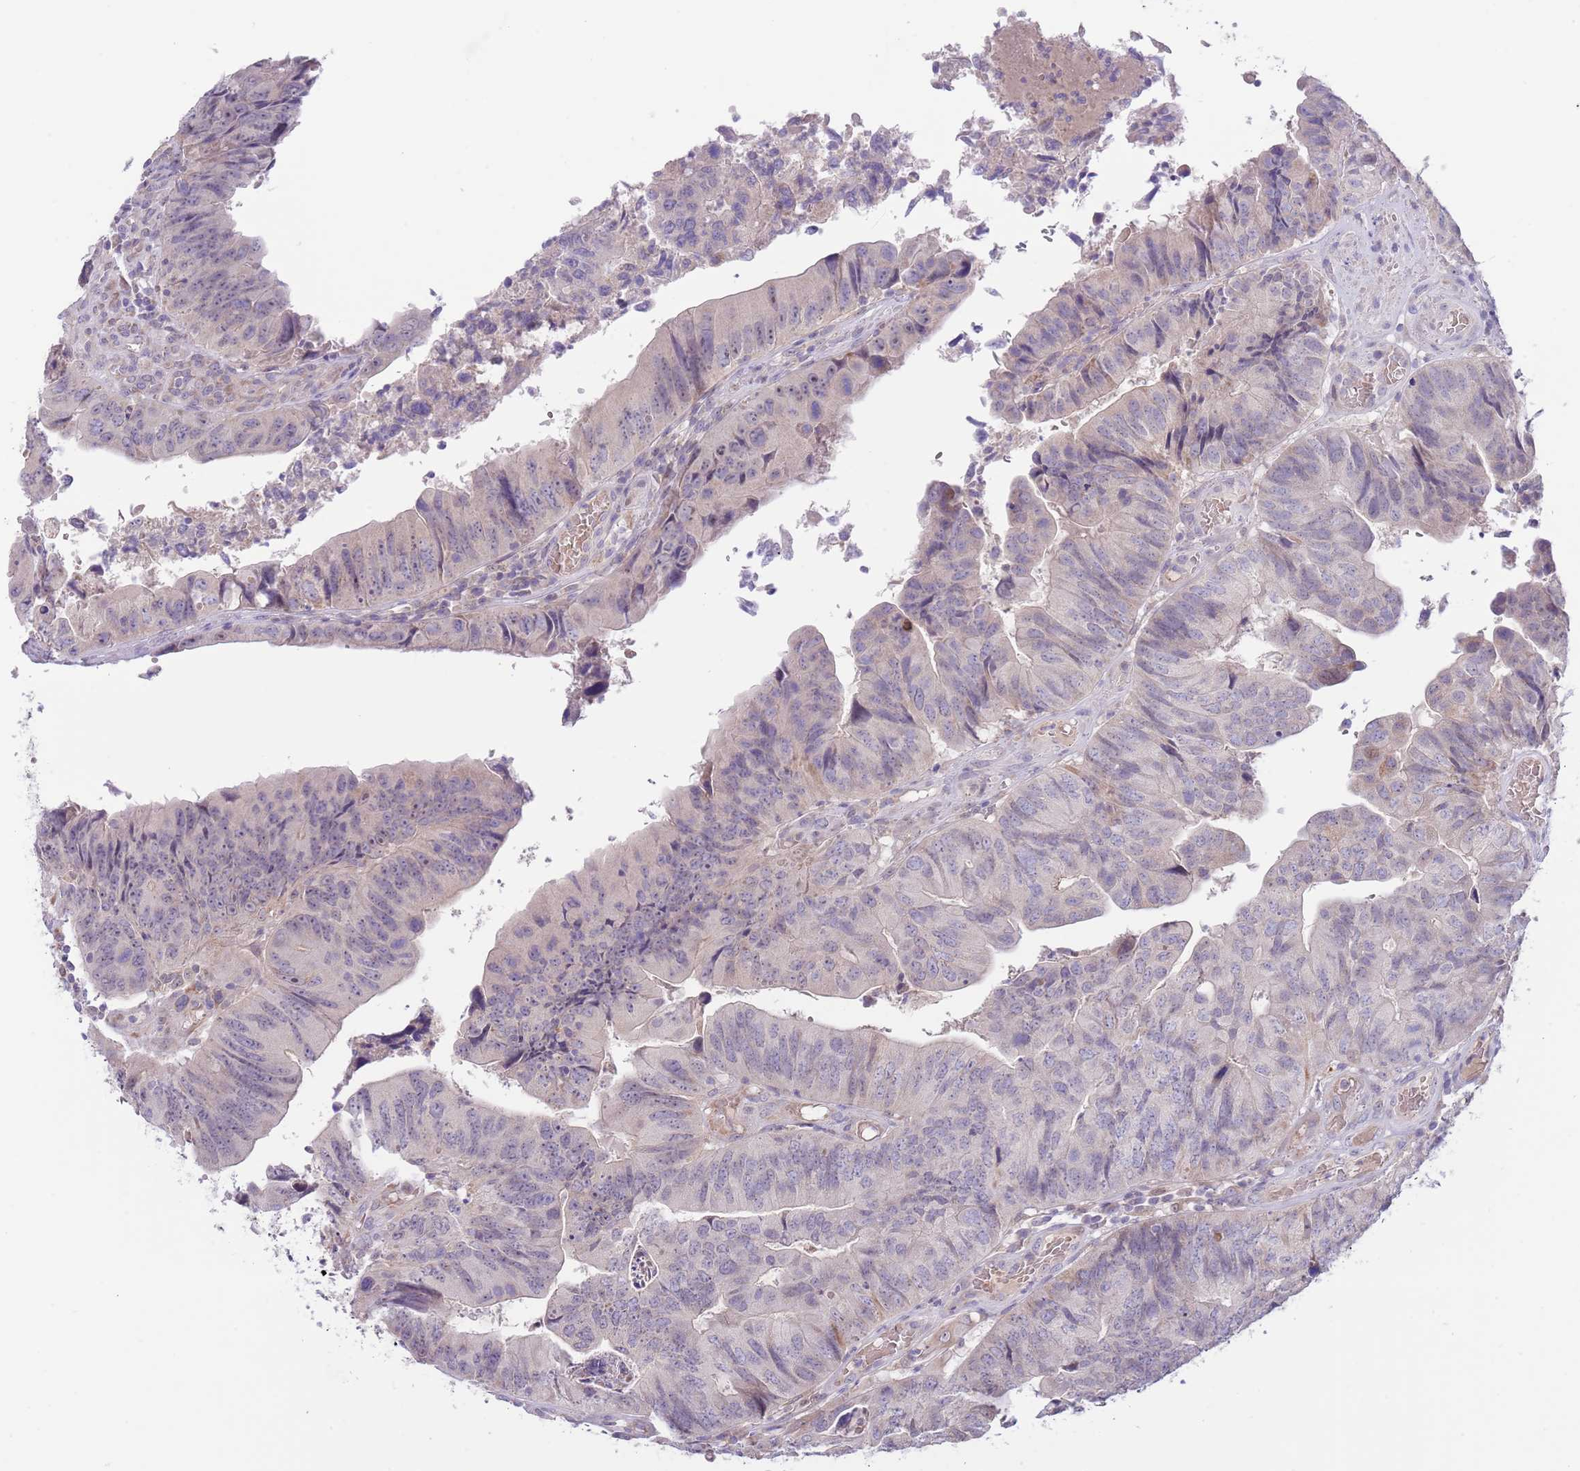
{"staining": {"intensity": "negative", "quantity": "none", "location": "none"}, "tissue": "colorectal cancer", "cell_type": "Tumor cells", "image_type": "cancer", "snomed": [{"axis": "morphology", "description": "Adenocarcinoma, NOS"}, {"axis": "topography", "description": "Colon"}], "caption": "This photomicrograph is of adenocarcinoma (colorectal) stained with immunohistochemistry to label a protein in brown with the nuclei are counter-stained blue. There is no positivity in tumor cells.", "gene": "AP1S2", "patient": {"sex": "female", "age": 67}}